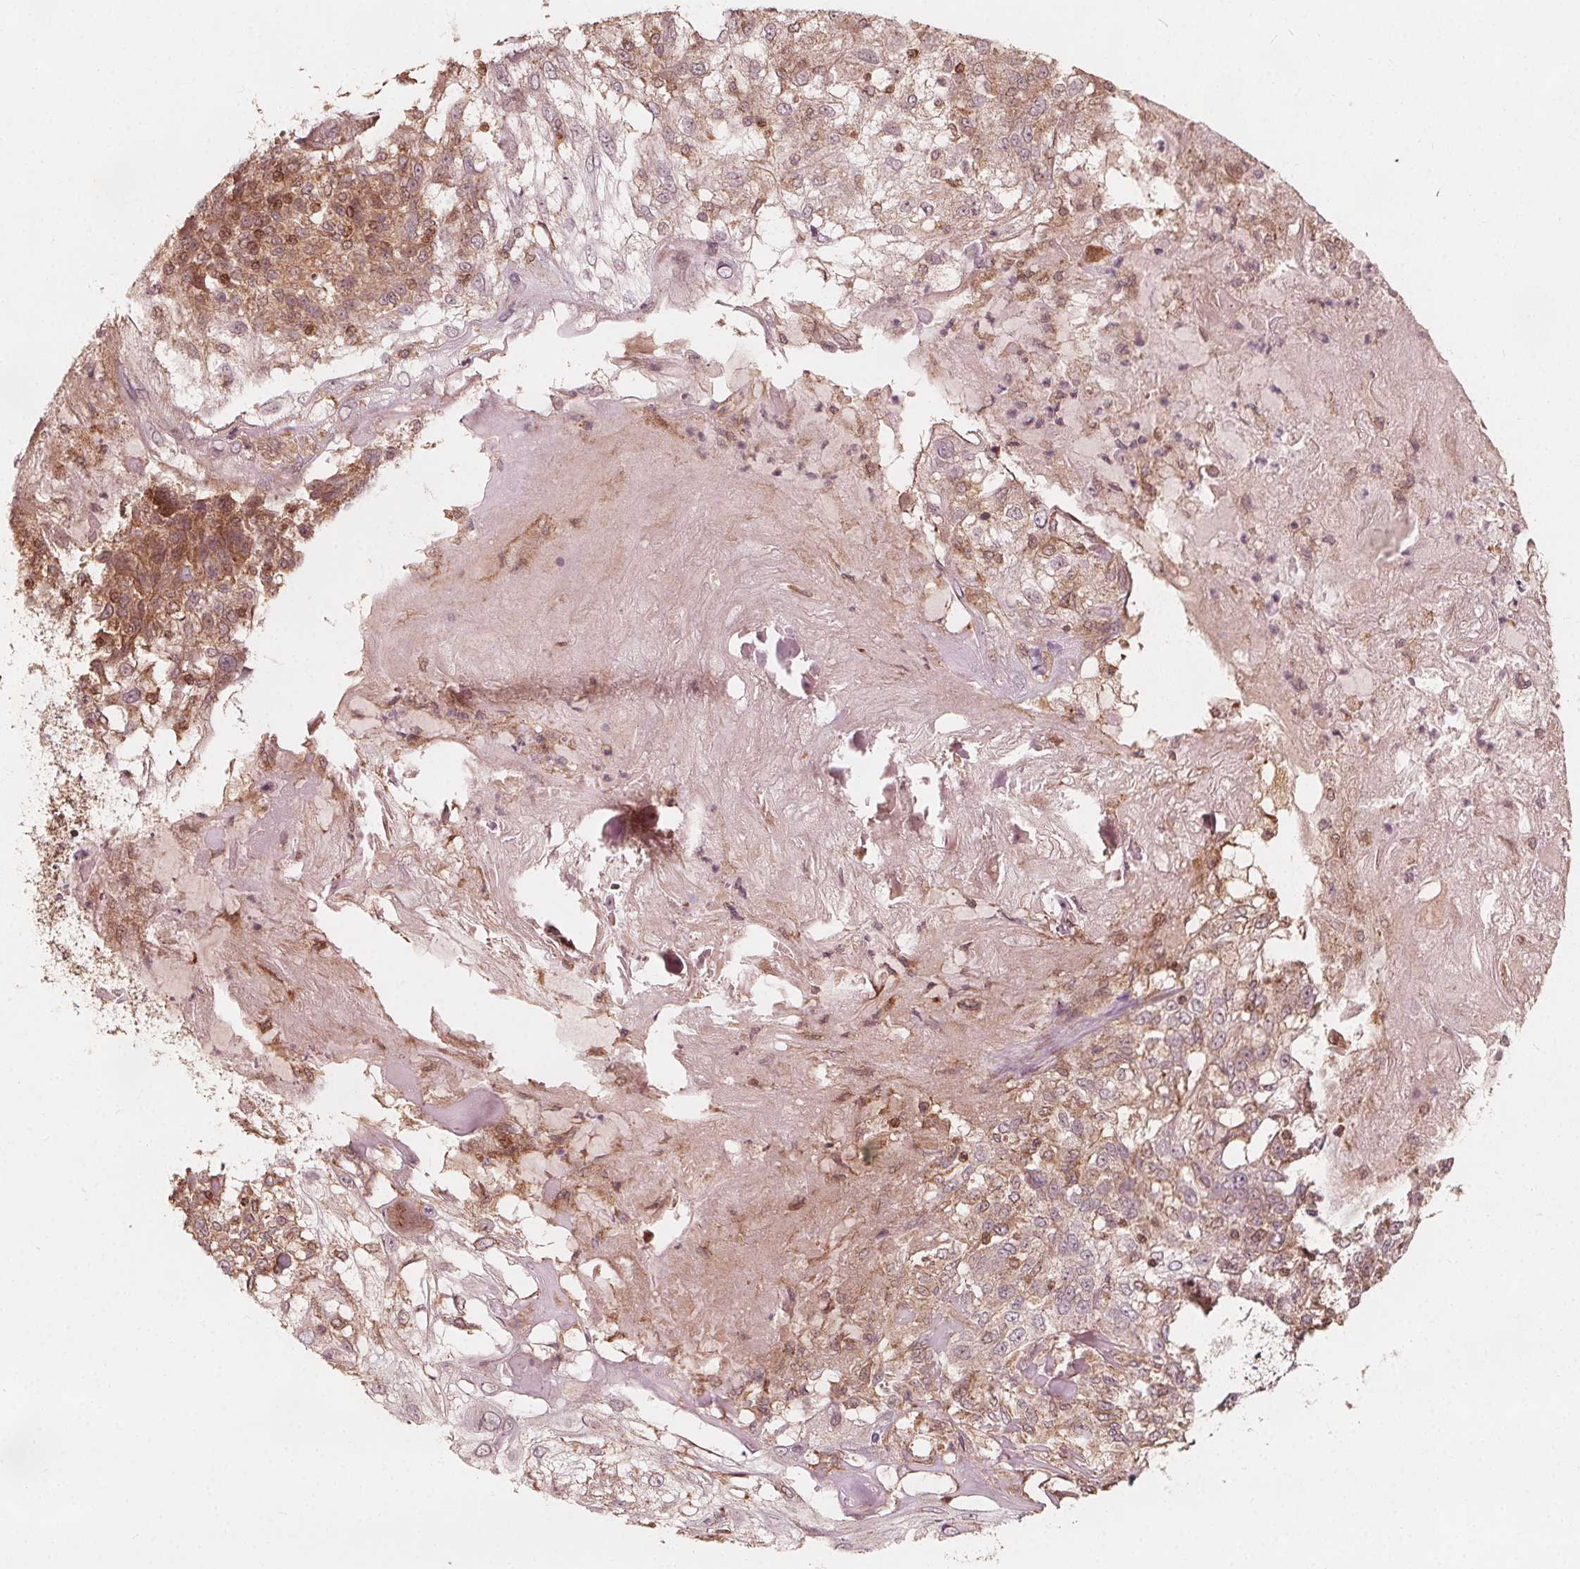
{"staining": {"intensity": "moderate", "quantity": "25%-75%", "location": "cytoplasmic/membranous"}, "tissue": "skin cancer", "cell_type": "Tumor cells", "image_type": "cancer", "snomed": [{"axis": "morphology", "description": "Normal tissue, NOS"}, {"axis": "morphology", "description": "Squamous cell carcinoma, NOS"}, {"axis": "topography", "description": "Skin"}], "caption": "Protein analysis of squamous cell carcinoma (skin) tissue reveals moderate cytoplasmic/membranous expression in about 25%-75% of tumor cells.", "gene": "AIP", "patient": {"sex": "female", "age": 83}}